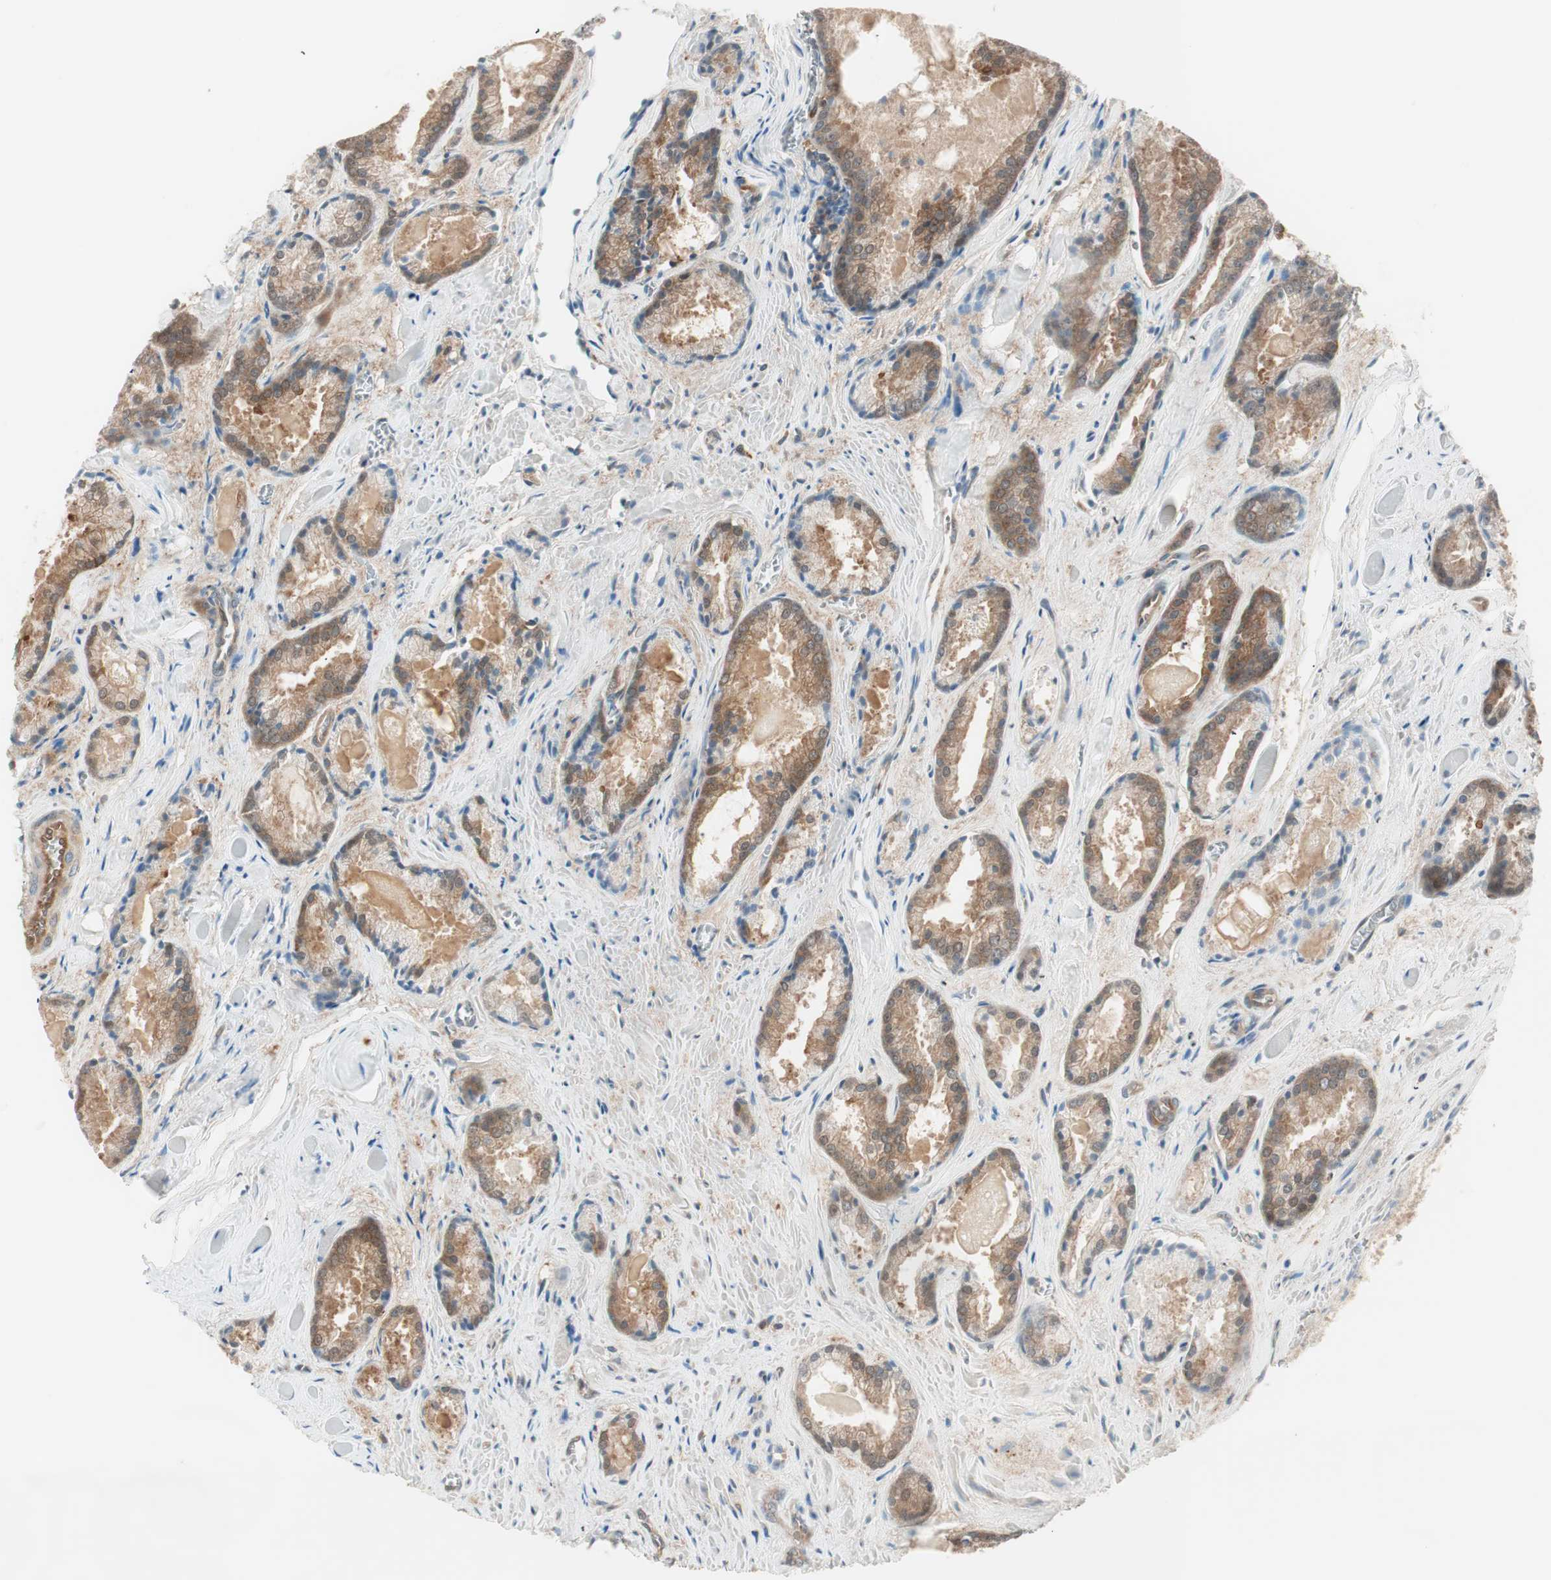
{"staining": {"intensity": "moderate", "quantity": ">75%", "location": "cytoplasmic/membranous"}, "tissue": "prostate cancer", "cell_type": "Tumor cells", "image_type": "cancer", "snomed": [{"axis": "morphology", "description": "Adenocarcinoma, Low grade"}, {"axis": "topography", "description": "Prostate"}], "caption": "Tumor cells demonstrate medium levels of moderate cytoplasmic/membranous positivity in approximately >75% of cells in human prostate cancer (low-grade adenocarcinoma).", "gene": "GALT", "patient": {"sex": "male", "age": 64}}